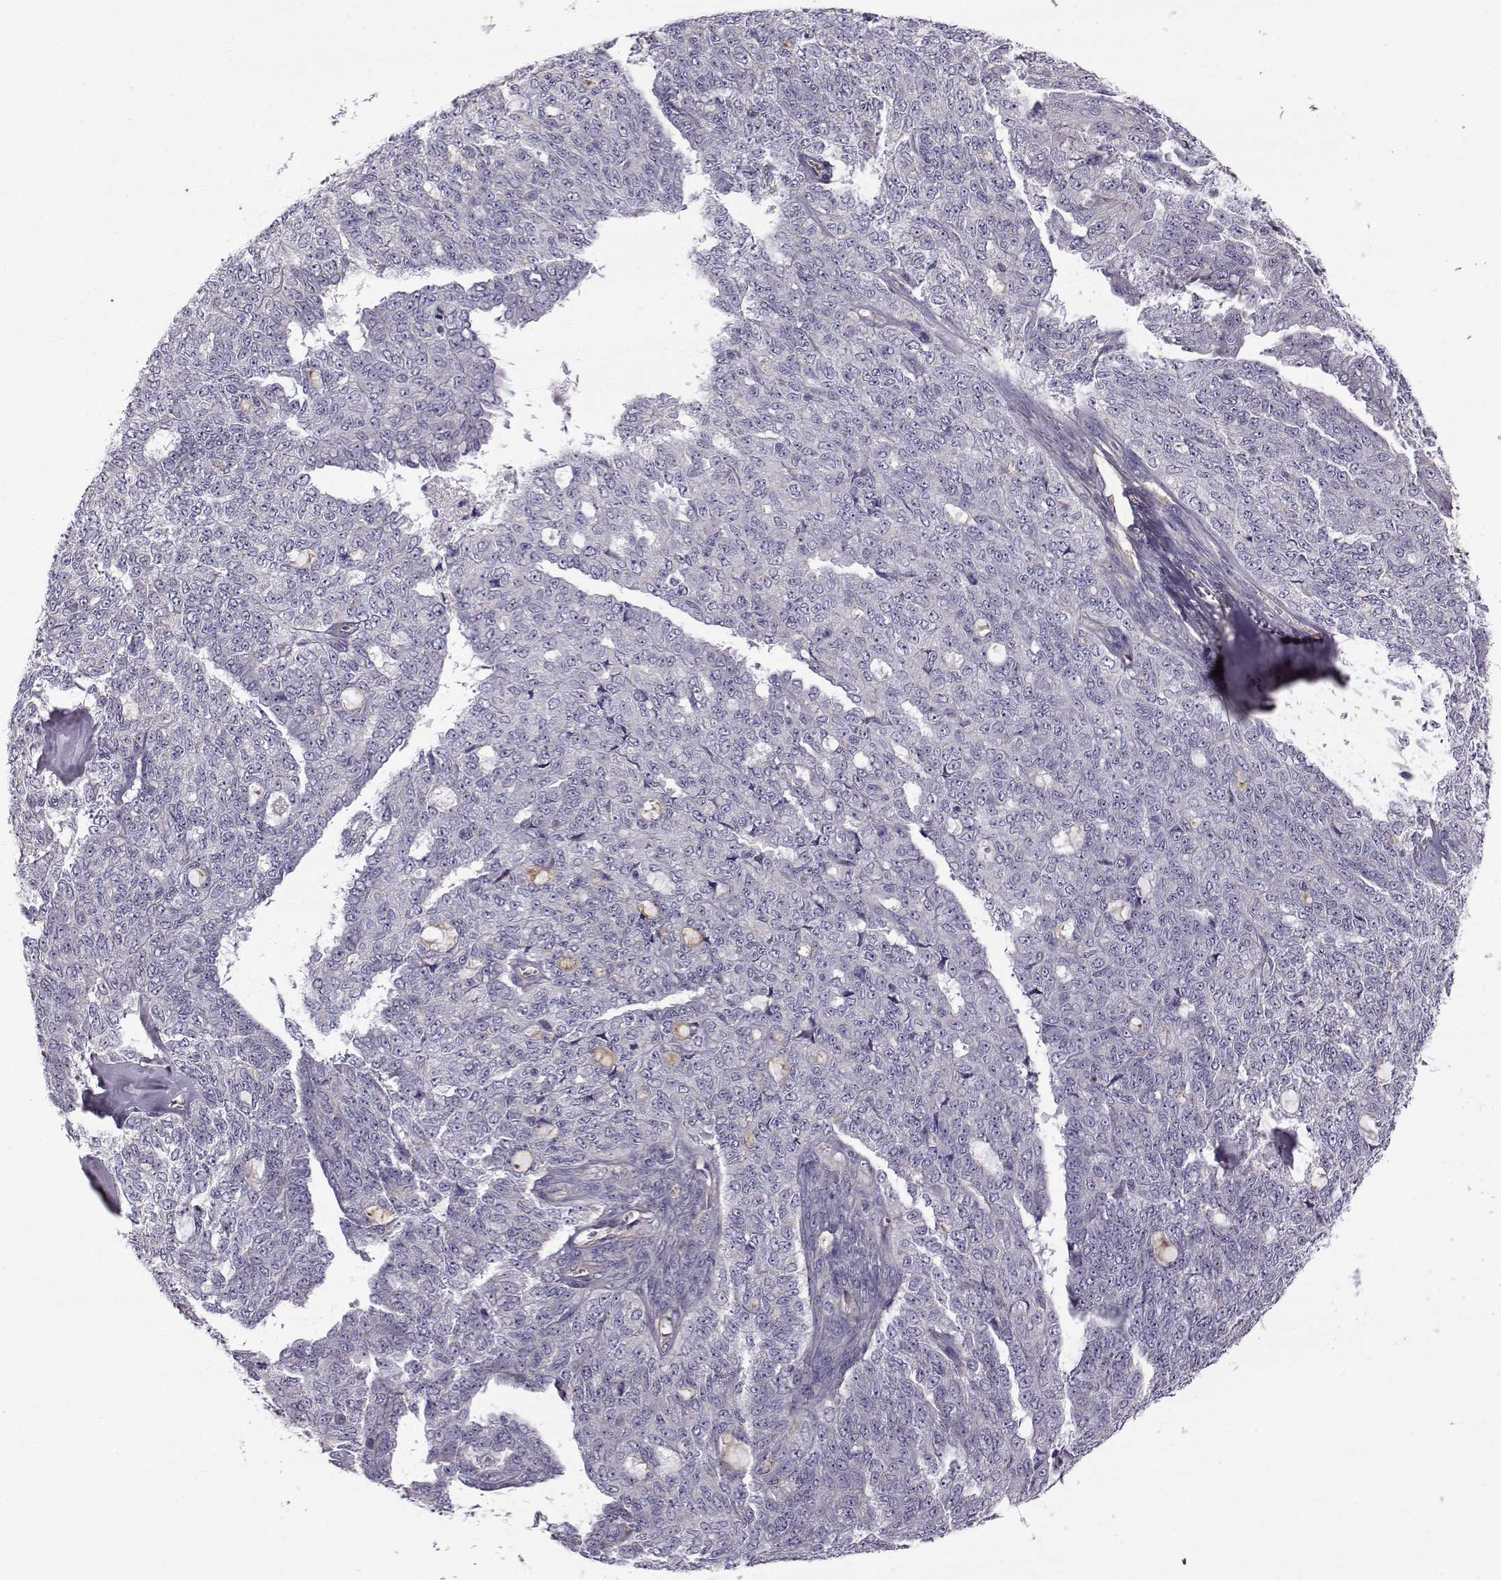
{"staining": {"intensity": "negative", "quantity": "none", "location": "none"}, "tissue": "ovarian cancer", "cell_type": "Tumor cells", "image_type": "cancer", "snomed": [{"axis": "morphology", "description": "Cystadenocarcinoma, serous, NOS"}, {"axis": "topography", "description": "Ovary"}], "caption": "Image shows no protein positivity in tumor cells of serous cystadenocarcinoma (ovarian) tissue.", "gene": "QPCT", "patient": {"sex": "female", "age": 71}}